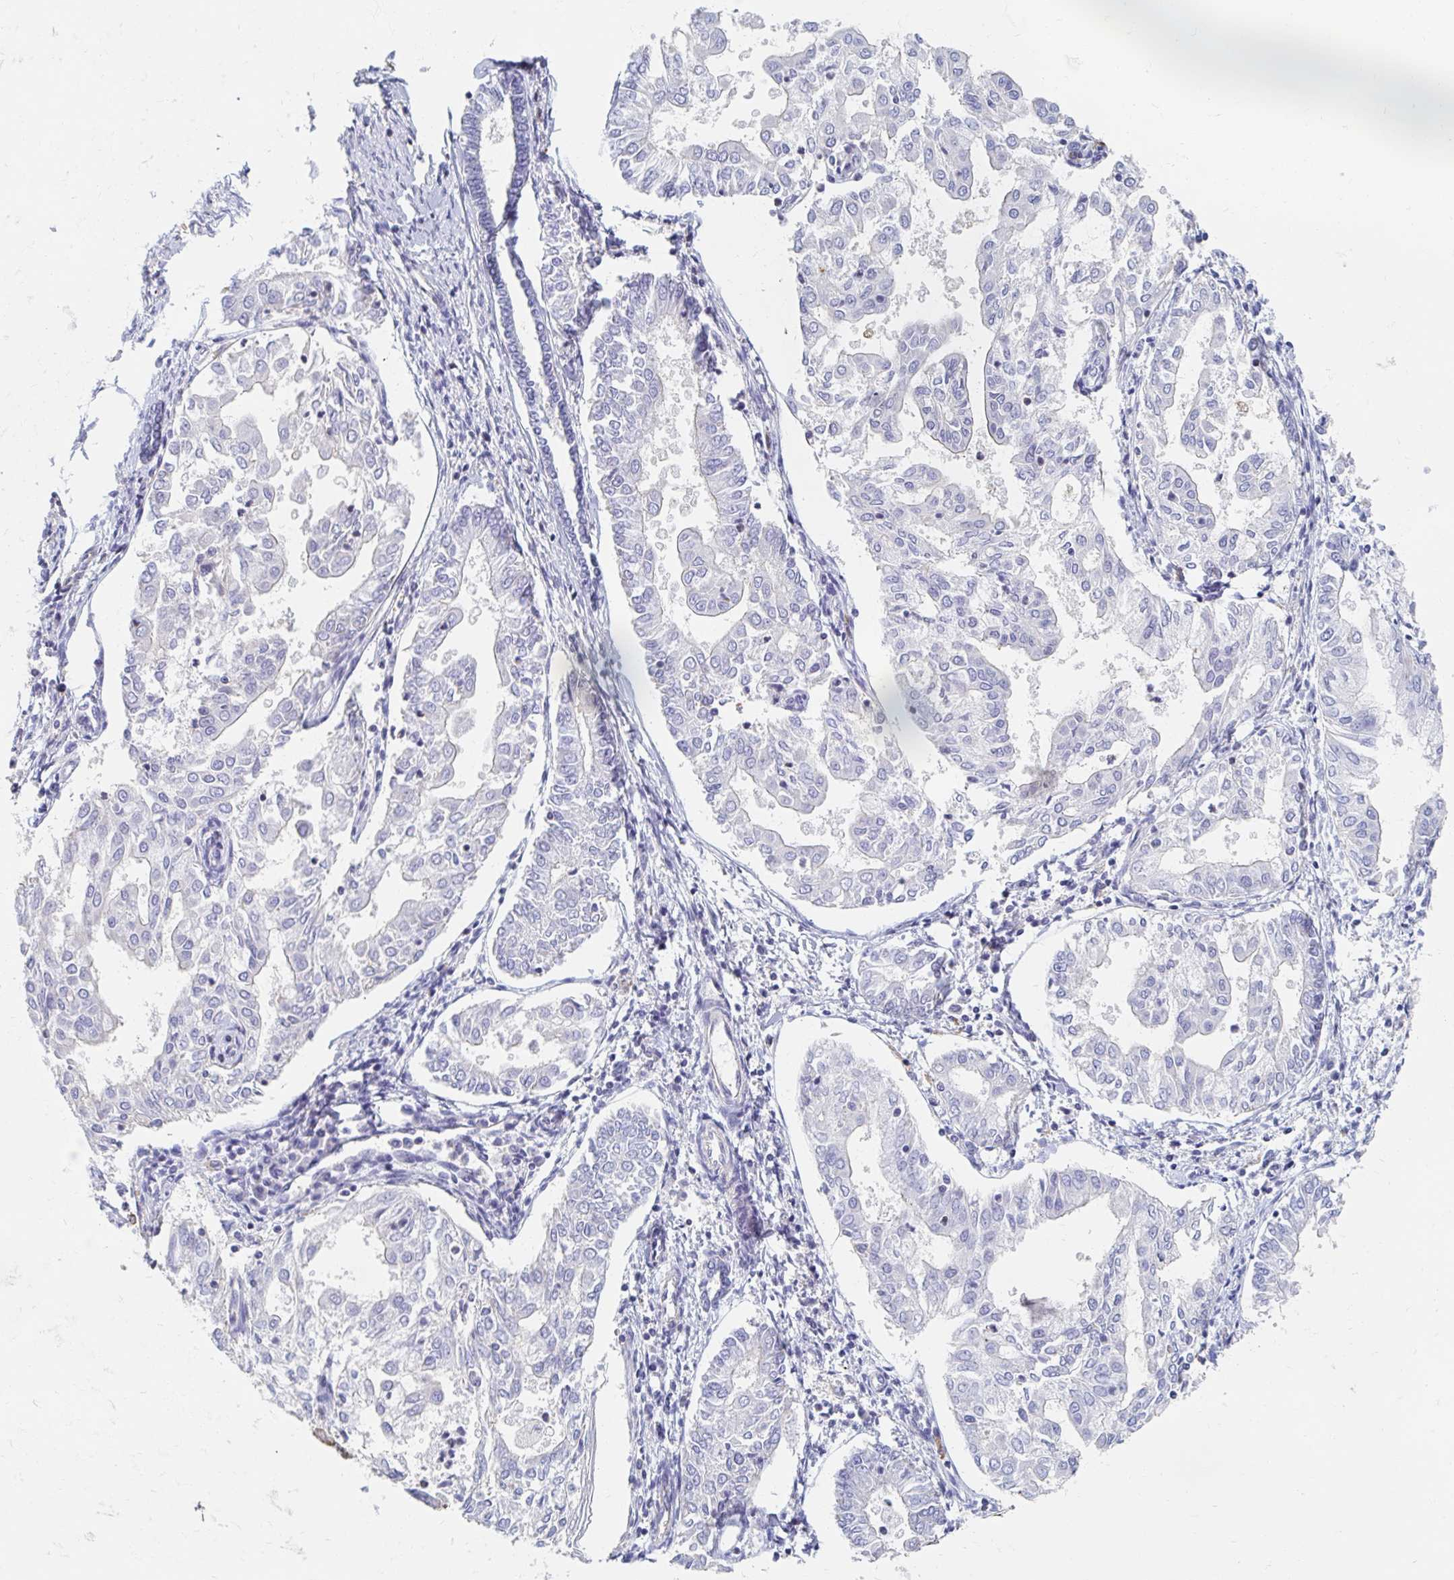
{"staining": {"intensity": "negative", "quantity": "none", "location": "none"}, "tissue": "endometrial cancer", "cell_type": "Tumor cells", "image_type": "cancer", "snomed": [{"axis": "morphology", "description": "Adenocarcinoma, NOS"}, {"axis": "topography", "description": "Endometrium"}], "caption": "A histopathology image of endometrial cancer stained for a protein reveals no brown staining in tumor cells.", "gene": "MYLK2", "patient": {"sex": "female", "age": 68}}